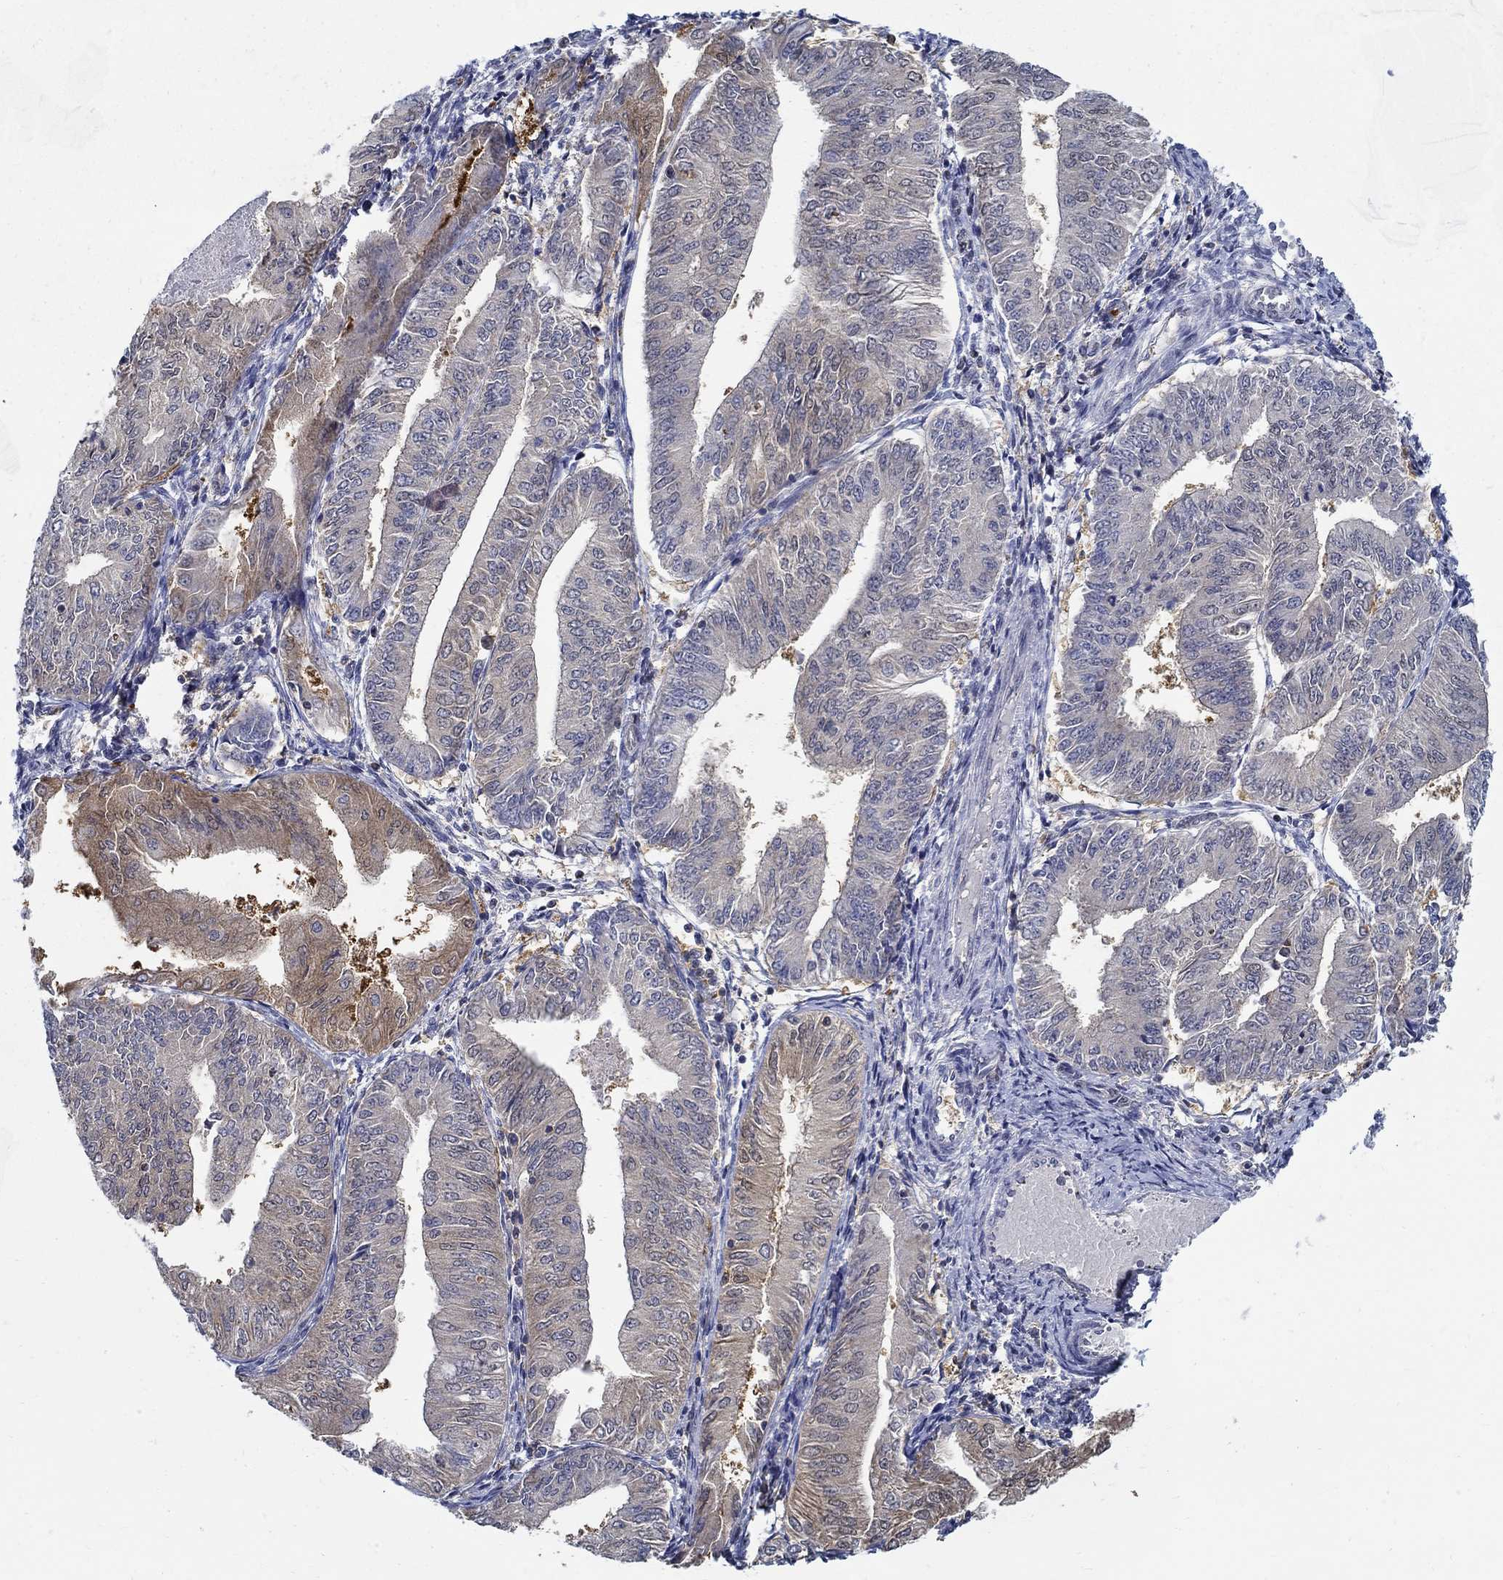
{"staining": {"intensity": "weak", "quantity": "<25%", "location": "cytoplasmic/membranous"}, "tissue": "endometrial cancer", "cell_type": "Tumor cells", "image_type": "cancer", "snomed": [{"axis": "morphology", "description": "Adenocarcinoma, NOS"}, {"axis": "topography", "description": "Endometrium"}], "caption": "Human adenocarcinoma (endometrial) stained for a protein using immunohistochemistry (IHC) displays no expression in tumor cells.", "gene": "ZNF594", "patient": {"sex": "female", "age": 53}}